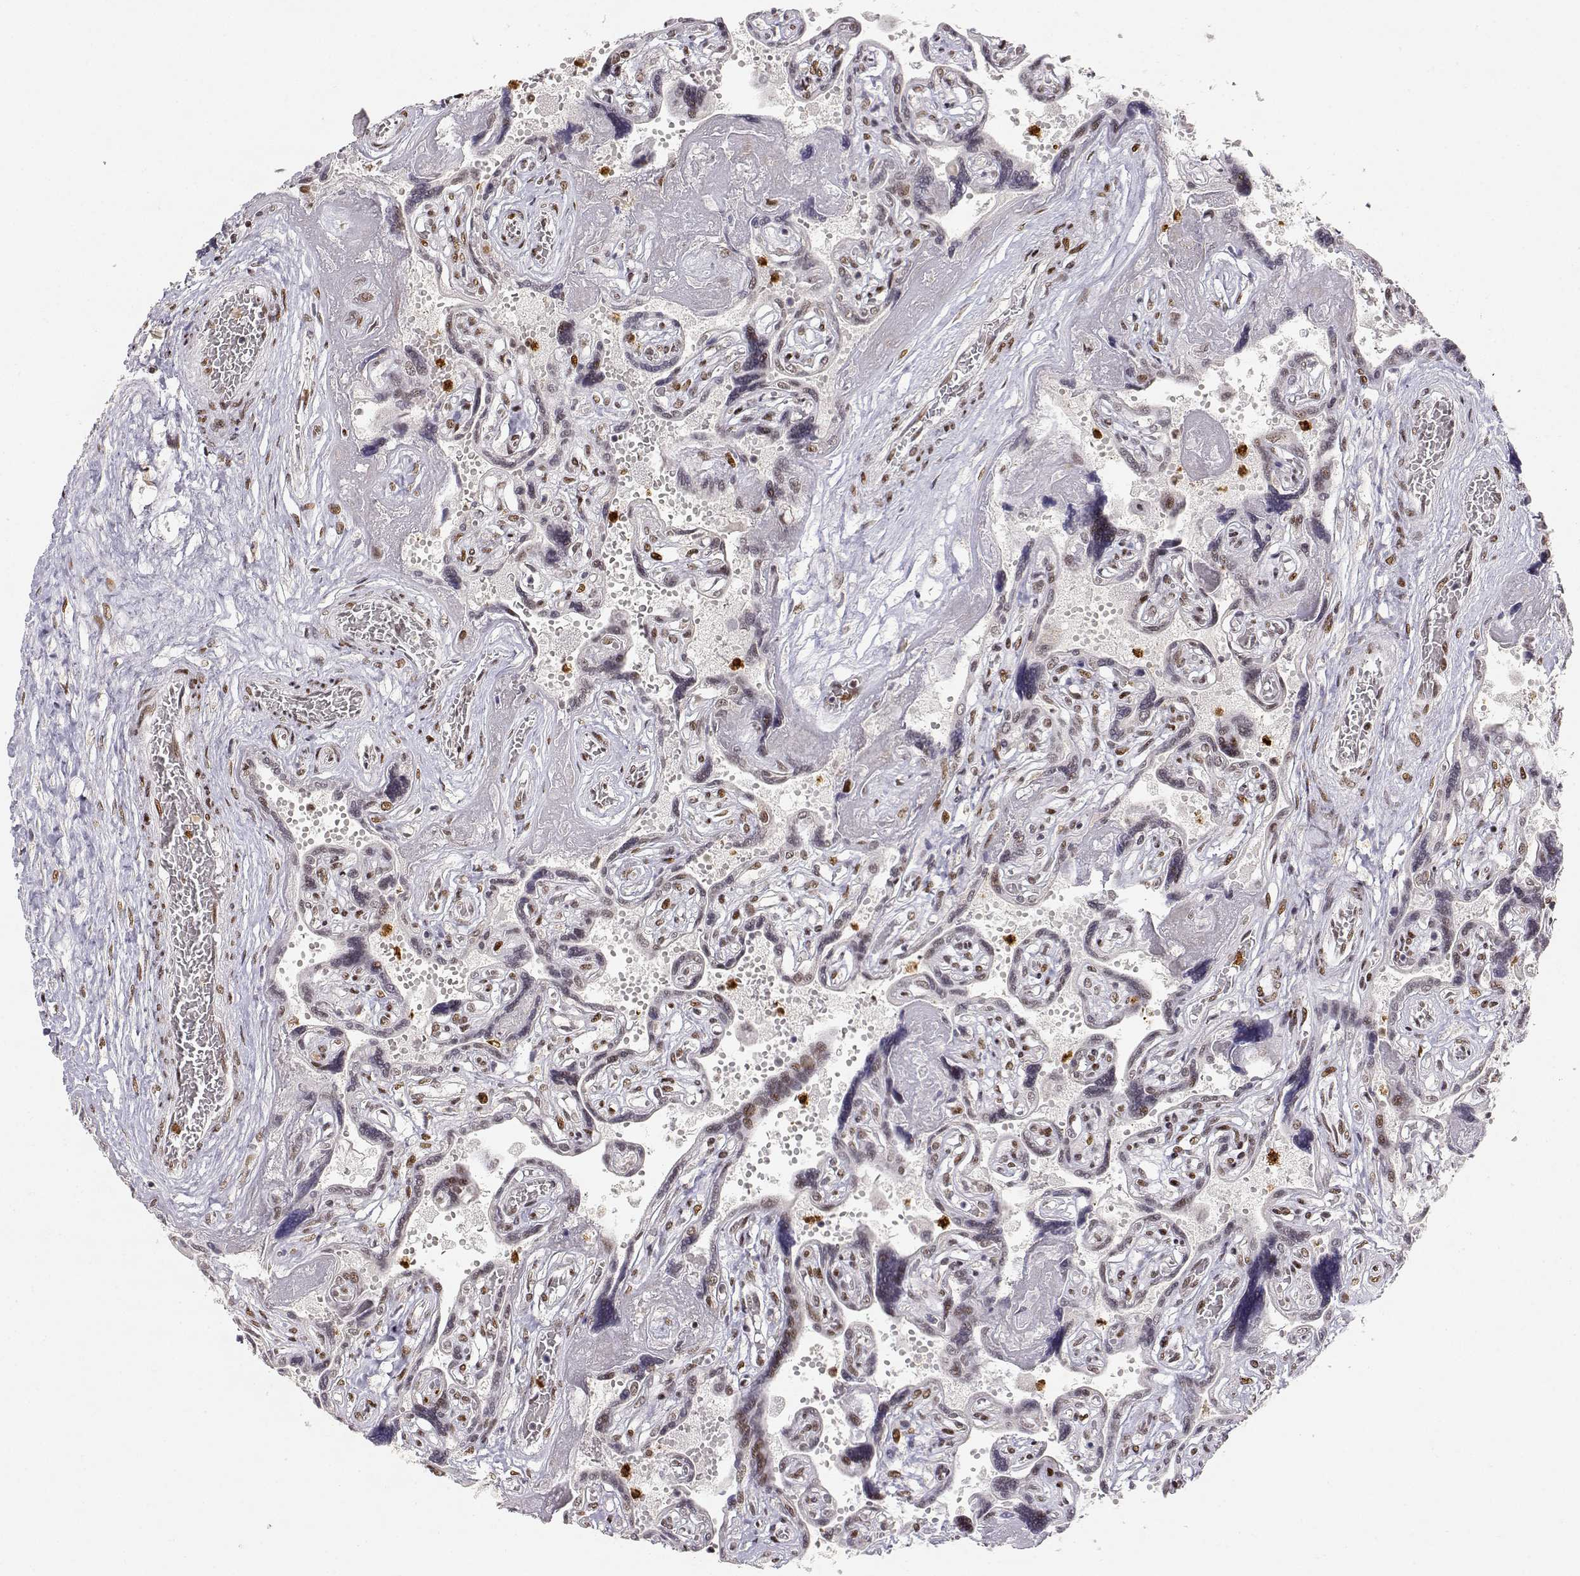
{"staining": {"intensity": "moderate", "quantity": ">75%", "location": "nuclear"}, "tissue": "placenta", "cell_type": "Decidual cells", "image_type": "normal", "snomed": [{"axis": "morphology", "description": "Normal tissue, NOS"}, {"axis": "topography", "description": "Placenta"}], "caption": "This micrograph shows IHC staining of unremarkable placenta, with medium moderate nuclear expression in about >75% of decidual cells.", "gene": "RSF1", "patient": {"sex": "female", "age": 32}}